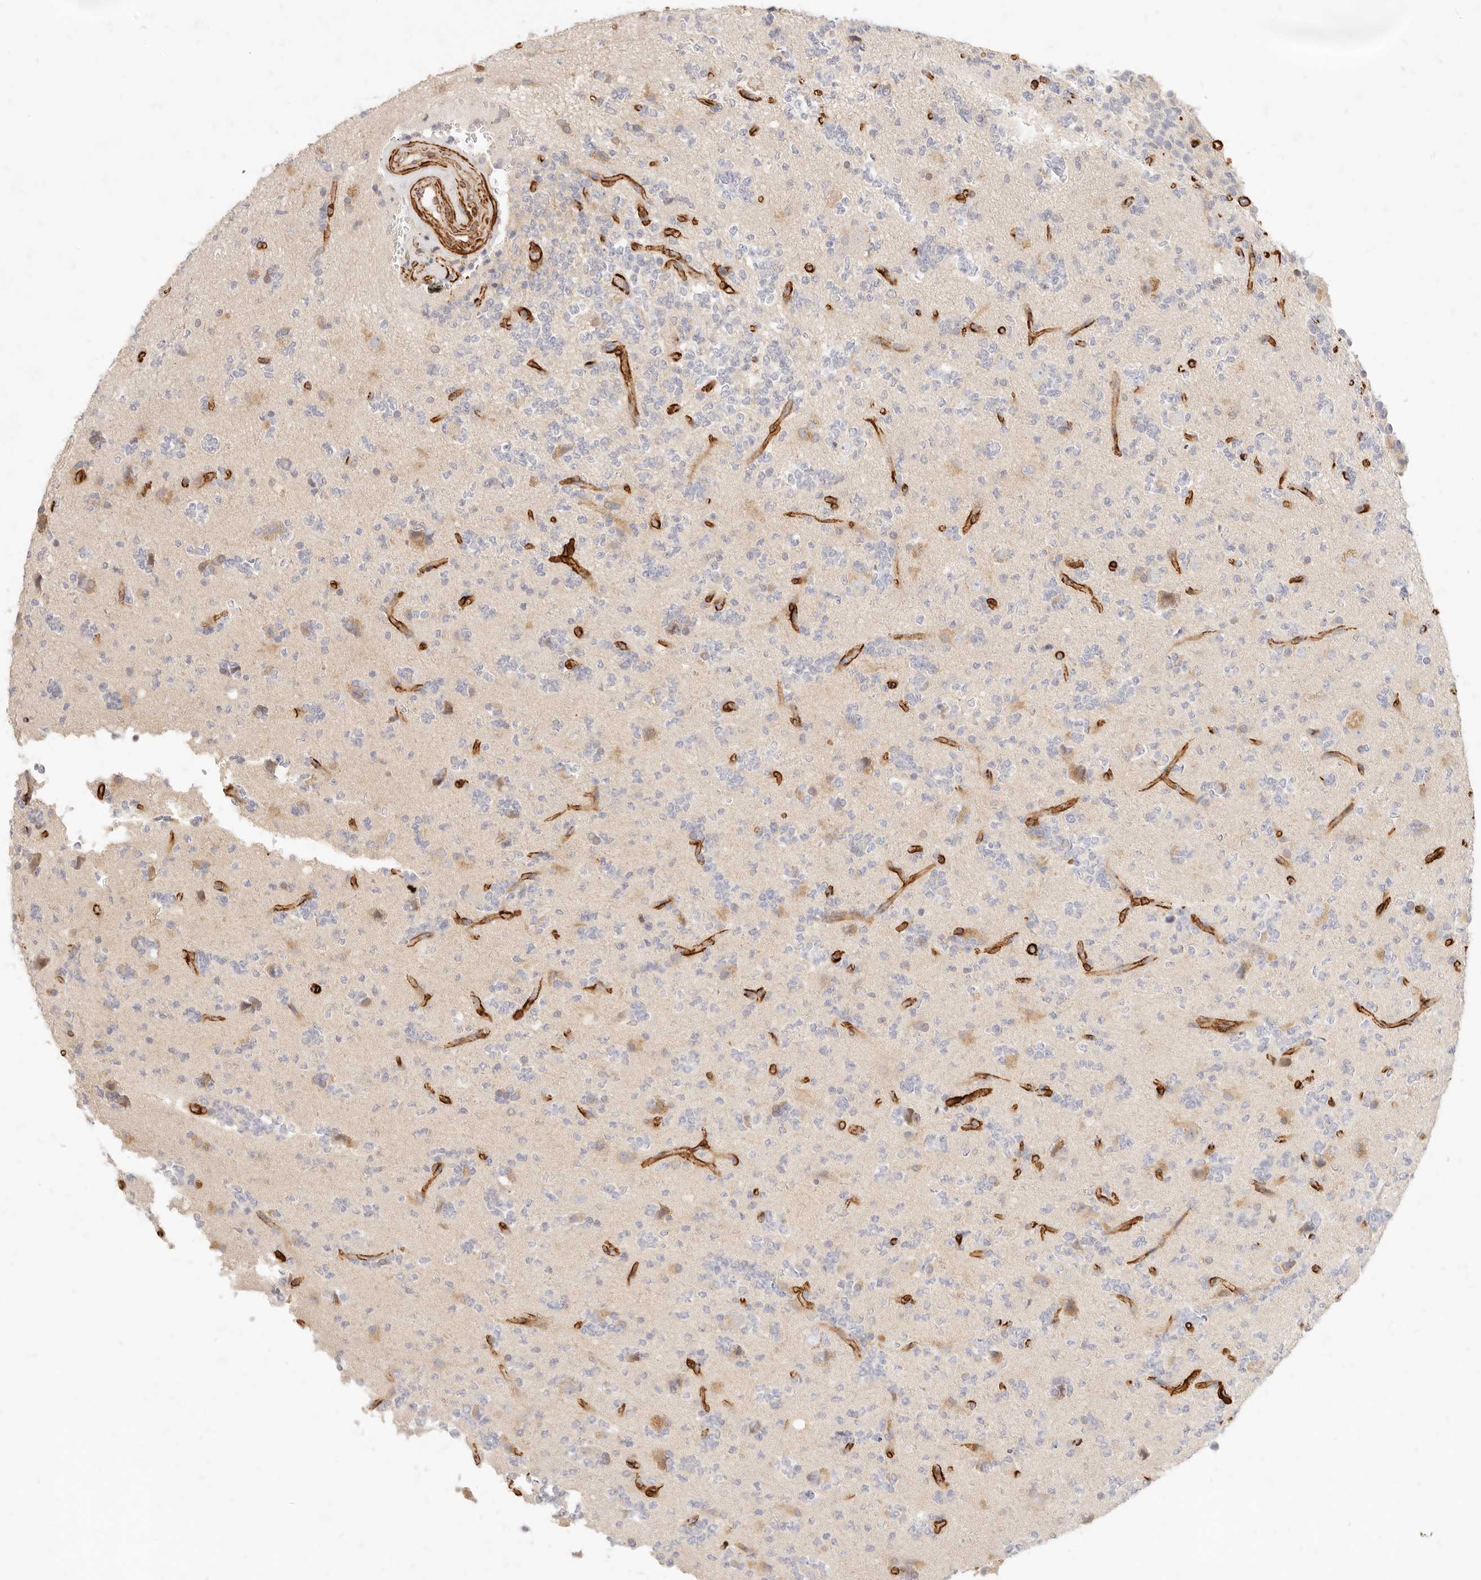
{"staining": {"intensity": "negative", "quantity": "none", "location": "none"}, "tissue": "glioma", "cell_type": "Tumor cells", "image_type": "cancer", "snomed": [{"axis": "morphology", "description": "Glioma, malignant, High grade"}, {"axis": "topography", "description": "Brain"}], "caption": "IHC of human glioma shows no staining in tumor cells.", "gene": "TMTC2", "patient": {"sex": "female", "age": 62}}